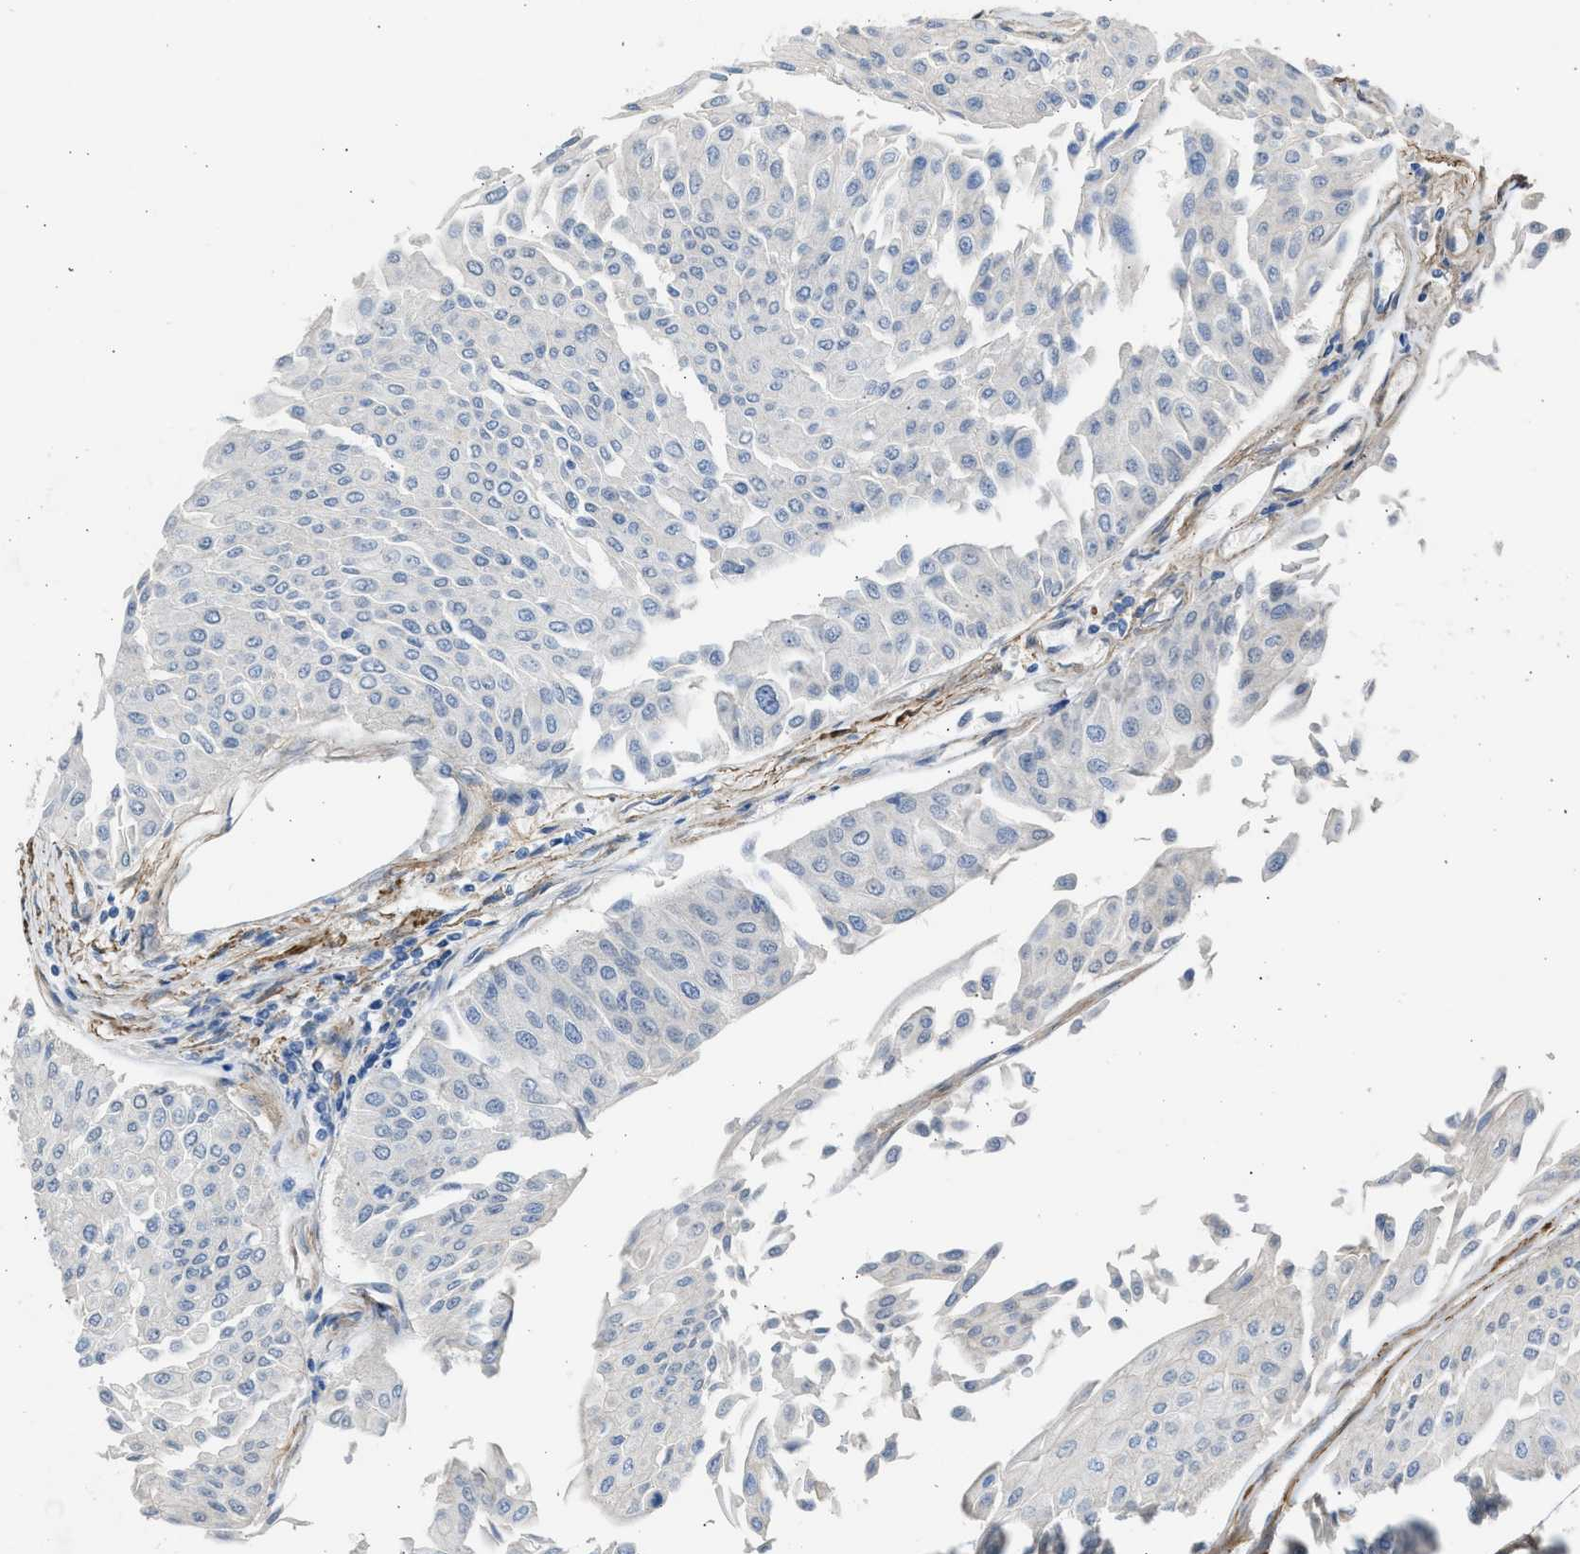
{"staining": {"intensity": "negative", "quantity": "none", "location": "none"}, "tissue": "urothelial cancer", "cell_type": "Tumor cells", "image_type": "cancer", "snomed": [{"axis": "morphology", "description": "Urothelial carcinoma, Low grade"}, {"axis": "topography", "description": "Urinary bladder"}], "caption": "IHC of human urothelial carcinoma (low-grade) reveals no positivity in tumor cells.", "gene": "PCNX3", "patient": {"sex": "male", "age": 67}}